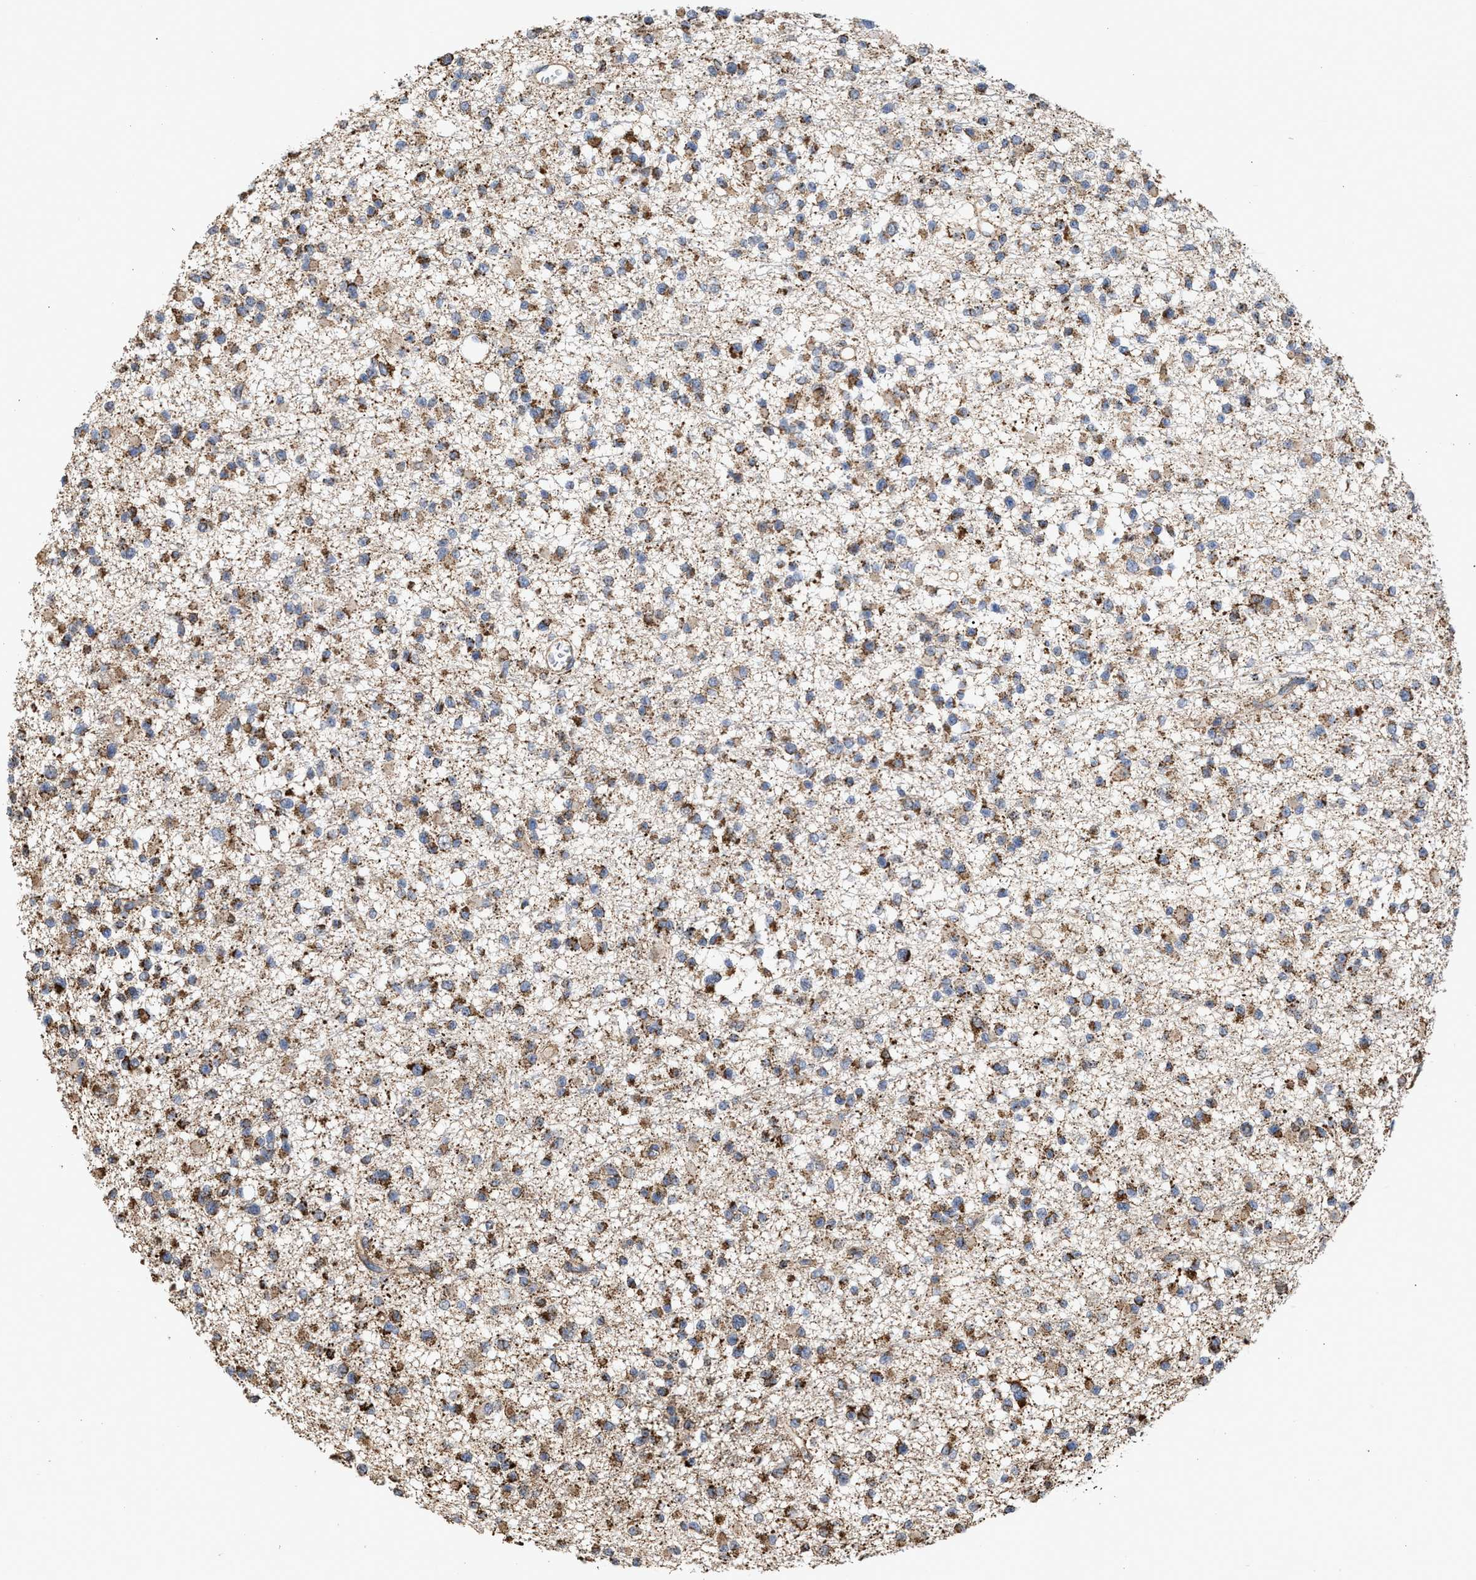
{"staining": {"intensity": "moderate", "quantity": ">75%", "location": "cytoplasmic/membranous"}, "tissue": "glioma", "cell_type": "Tumor cells", "image_type": "cancer", "snomed": [{"axis": "morphology", "description": "Glioma, malignant, Low grade"}, {"axis": "topography", "description": "Brain"}], "caption": "A brown stain labels moderate cytoplasmic/membranous staining of a protein in glioma tumor cells. The staining is performed using DAB brown chromogen to label protein expression. The nuclei are counter-stained blue using hematoxylin.", "gene": "EXOSC2", "patient": {"sex": "female", "age": 22}}